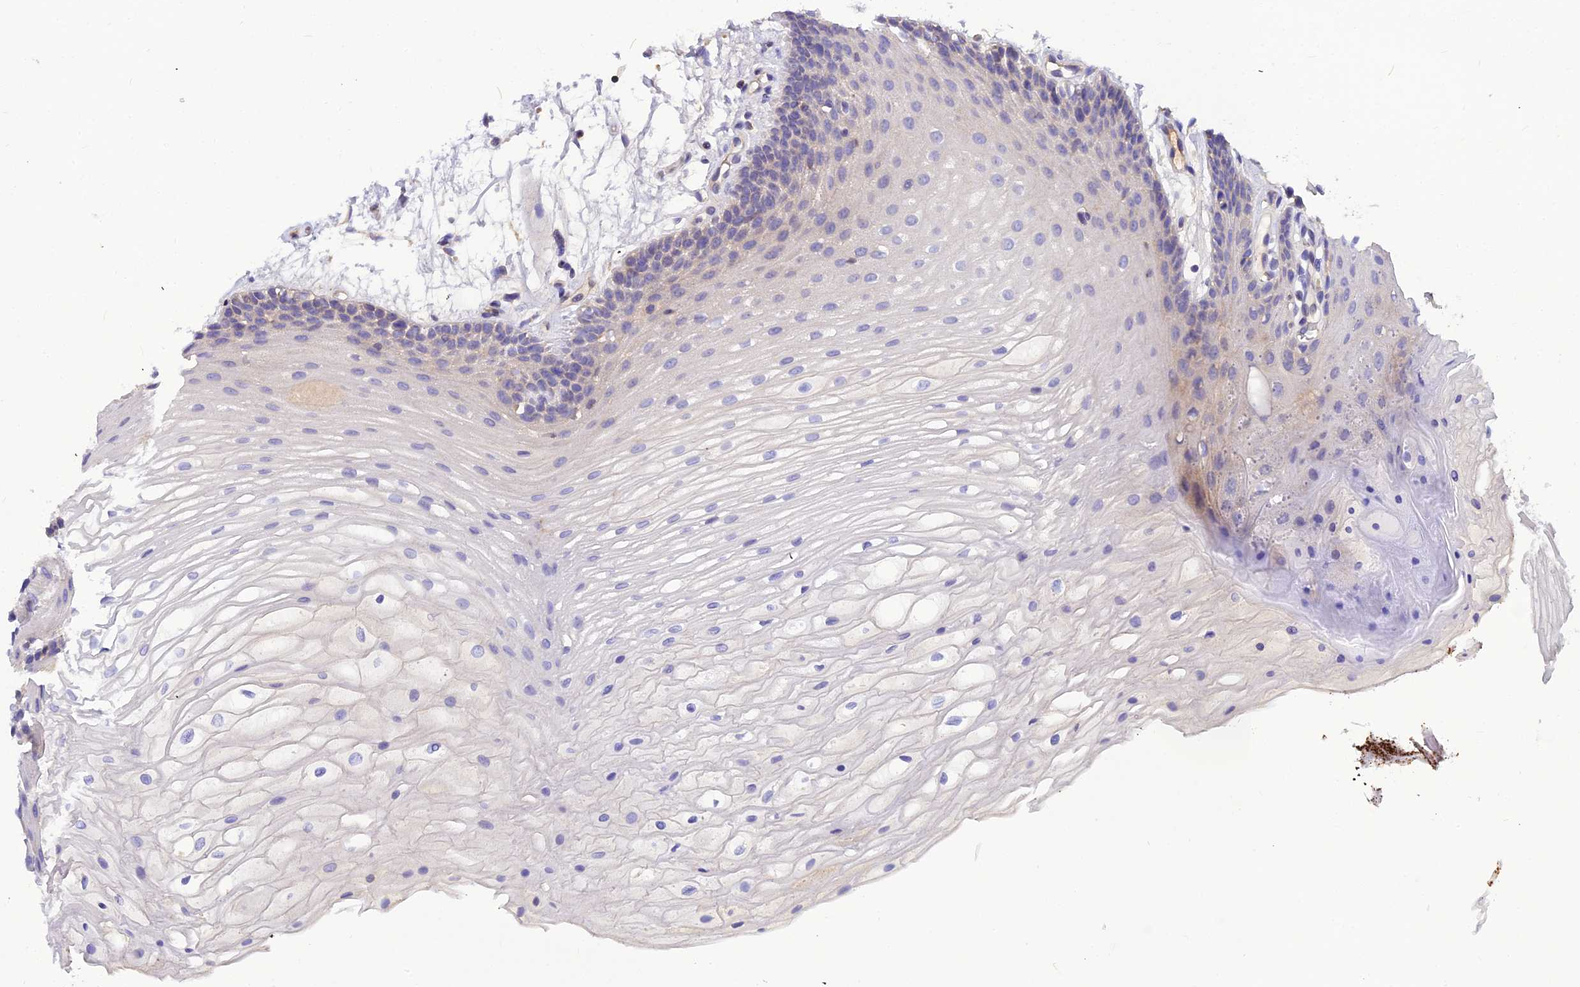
{"staining": {"intensity": "negative", "quantity": "none", "location": "none"}, "tissue": "oral mucosa", "cell_type": "Squamous epithelial cells", "image_type": "normal", "snomed": [{"axis": "morphology", "description": "Normal tissue, NOS"}, {"axis": "topography", "description": "Oral tissue"}], "caption": "Immunohistochemical staining of unremarkable human oral mucosa reveals no significant staining in squamous epithelial cells. (DAB immunohistochemistry (IHC), high magnification).", "gene": "ASPHD1", "patient": {"sex": "female", "age": 80}}